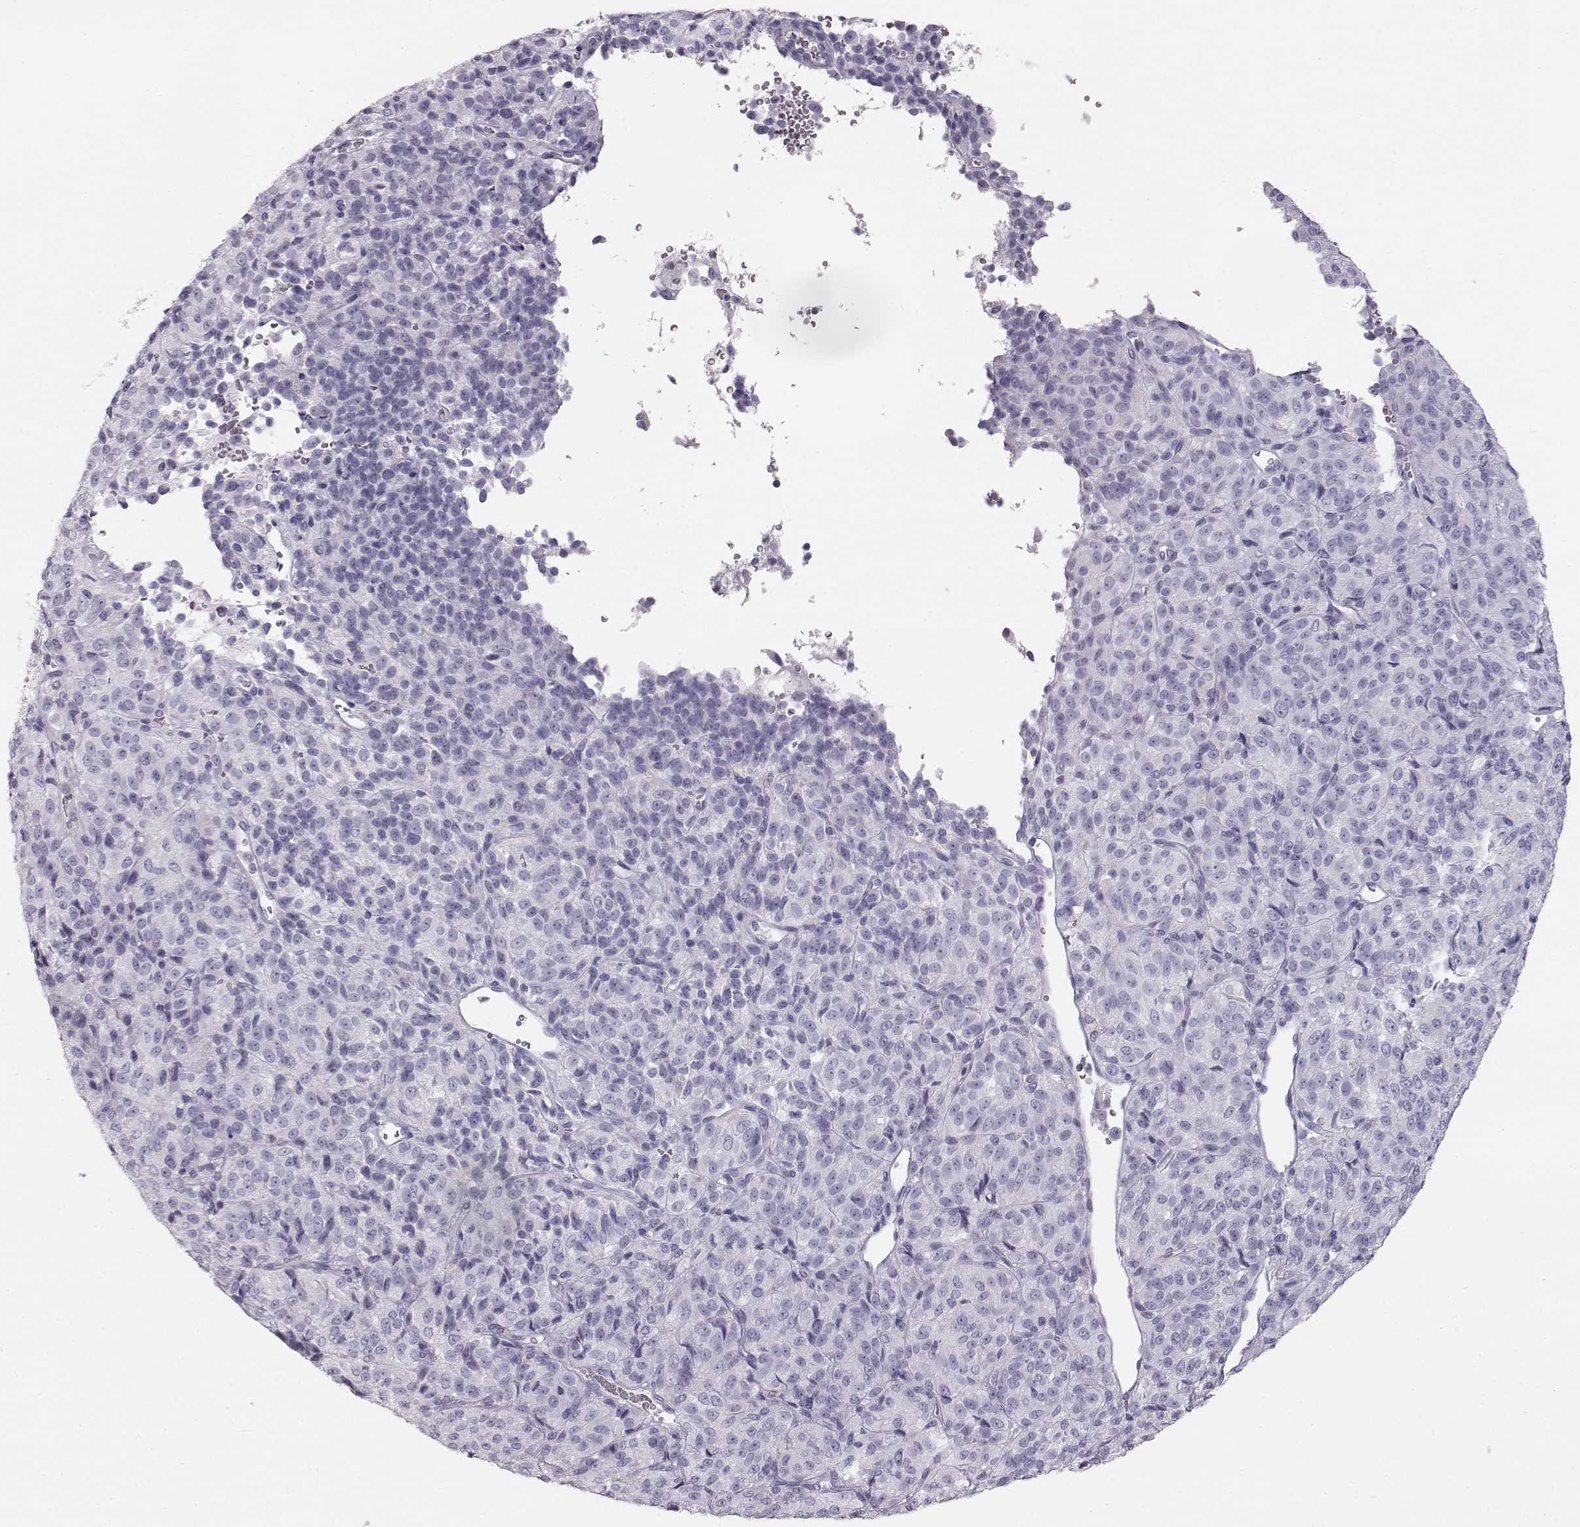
{"staining": {"intensity": "negative", "quantity": "none", "location": "none"}, "tissue": "melanoma", "cell_type": "Tumor cells", "image_type": "cancer", "snomed": [{"axis": "morphology", "description": "Malignant melanoma, Metastatic site"}, {"axis": "topography", "description": "Brain"}], "caption": "Human malignant melanoma (metastatic site) stained for a protein using IHC displays no positivity in tumor cells.", "gene": "KRT33A", "patient": {"sex": "female", "age": 56}}